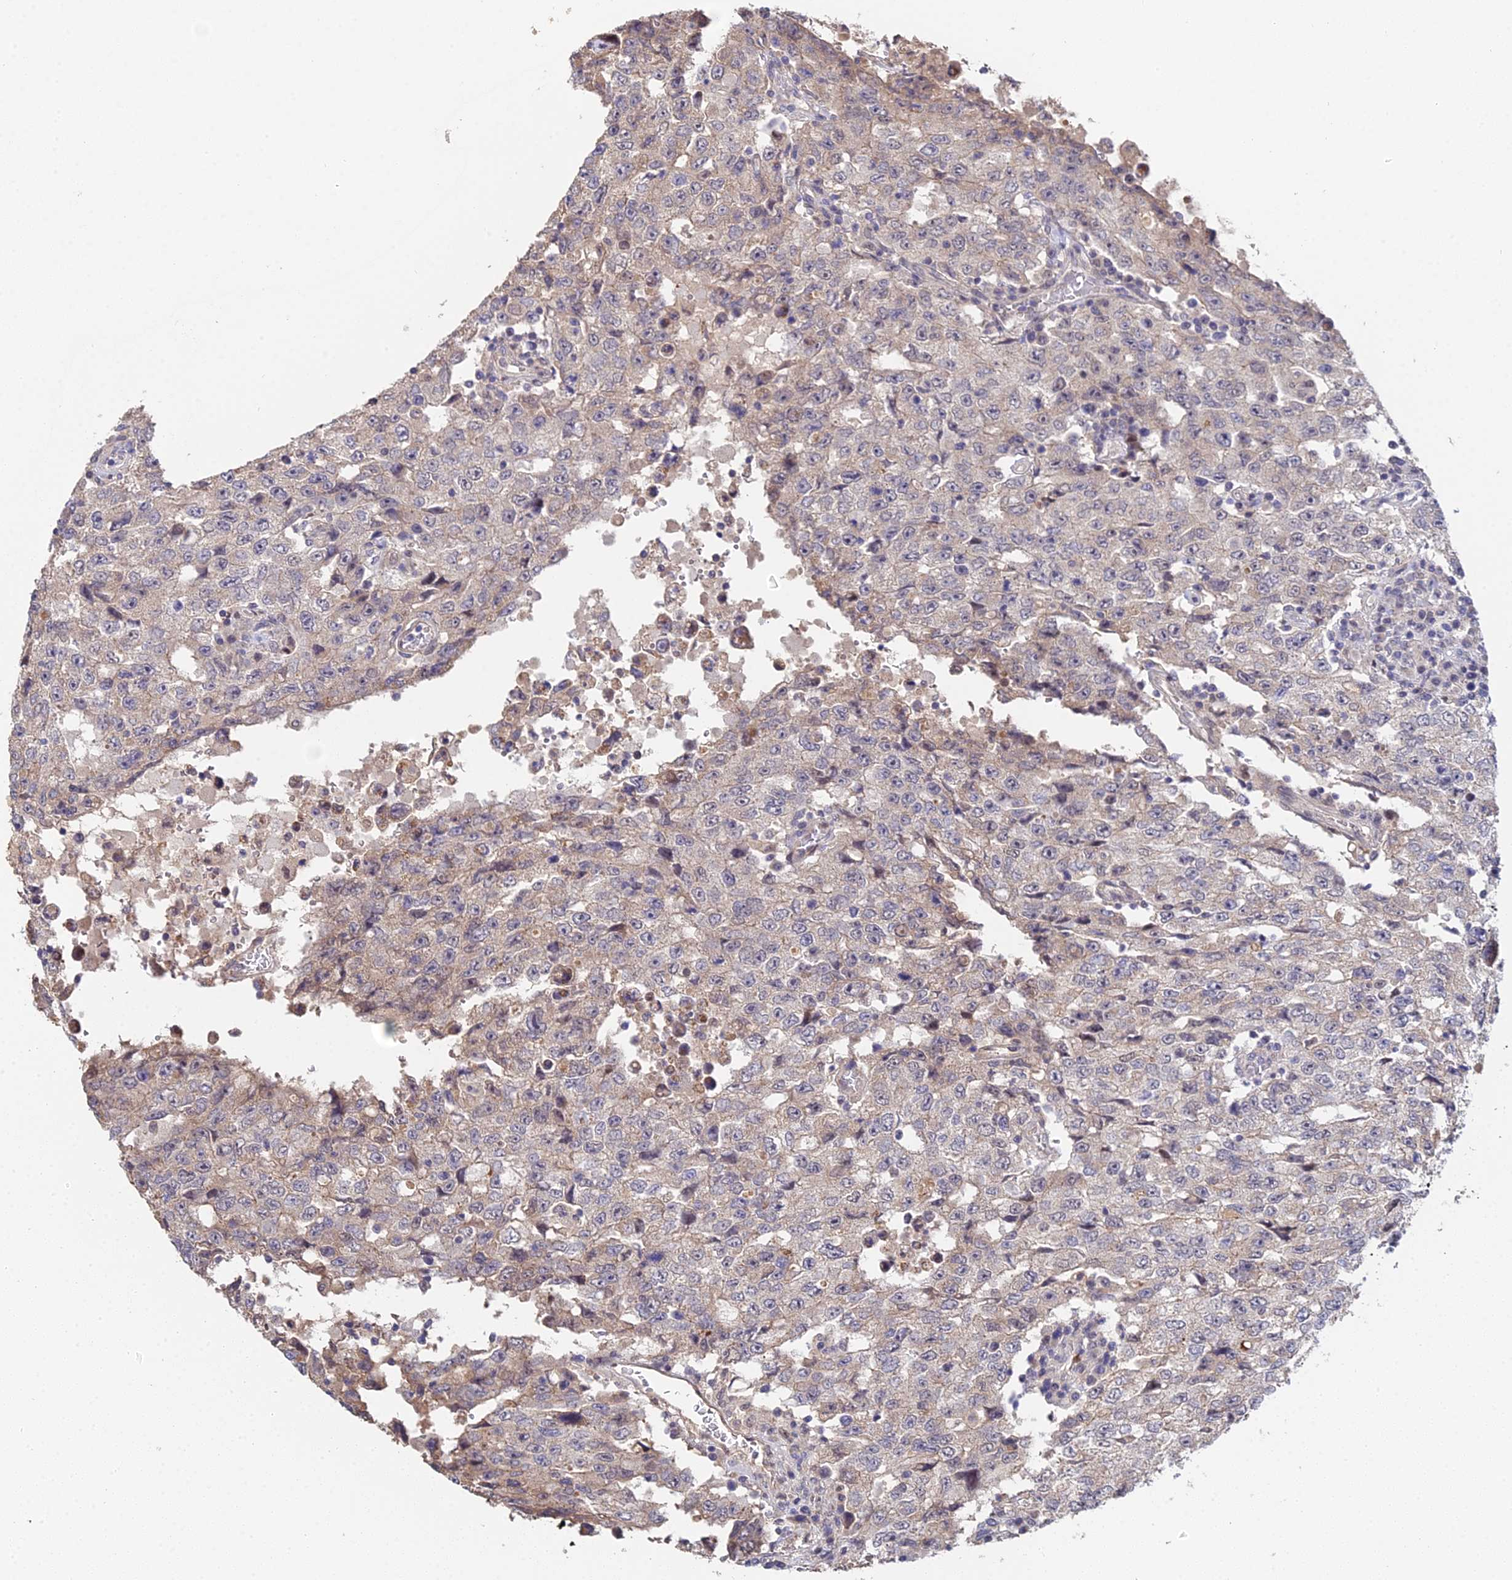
{"staining": {"intensity": "weak", "quantity": "<25%", "location": "cytoplasmic/membranous"}, "tissue": "testis cancer", "cell_type": "Tumor cells", "image_type": "cancer", "snomed": [{"axis": "morphology", "description": "Carcinoma, Embryonal, NOS"}, {"axis": "topography", "description": "Testis"}], "caption": "Immunohistochemistry (IHC) histopathology image of human testis embryonal carcinoma stained for a protein (brown), which shows no expression in tumor cells. Nuclei are stained in blue.", "gene": "ERCC5", "patient": {"sex": "male", "age": 26}}